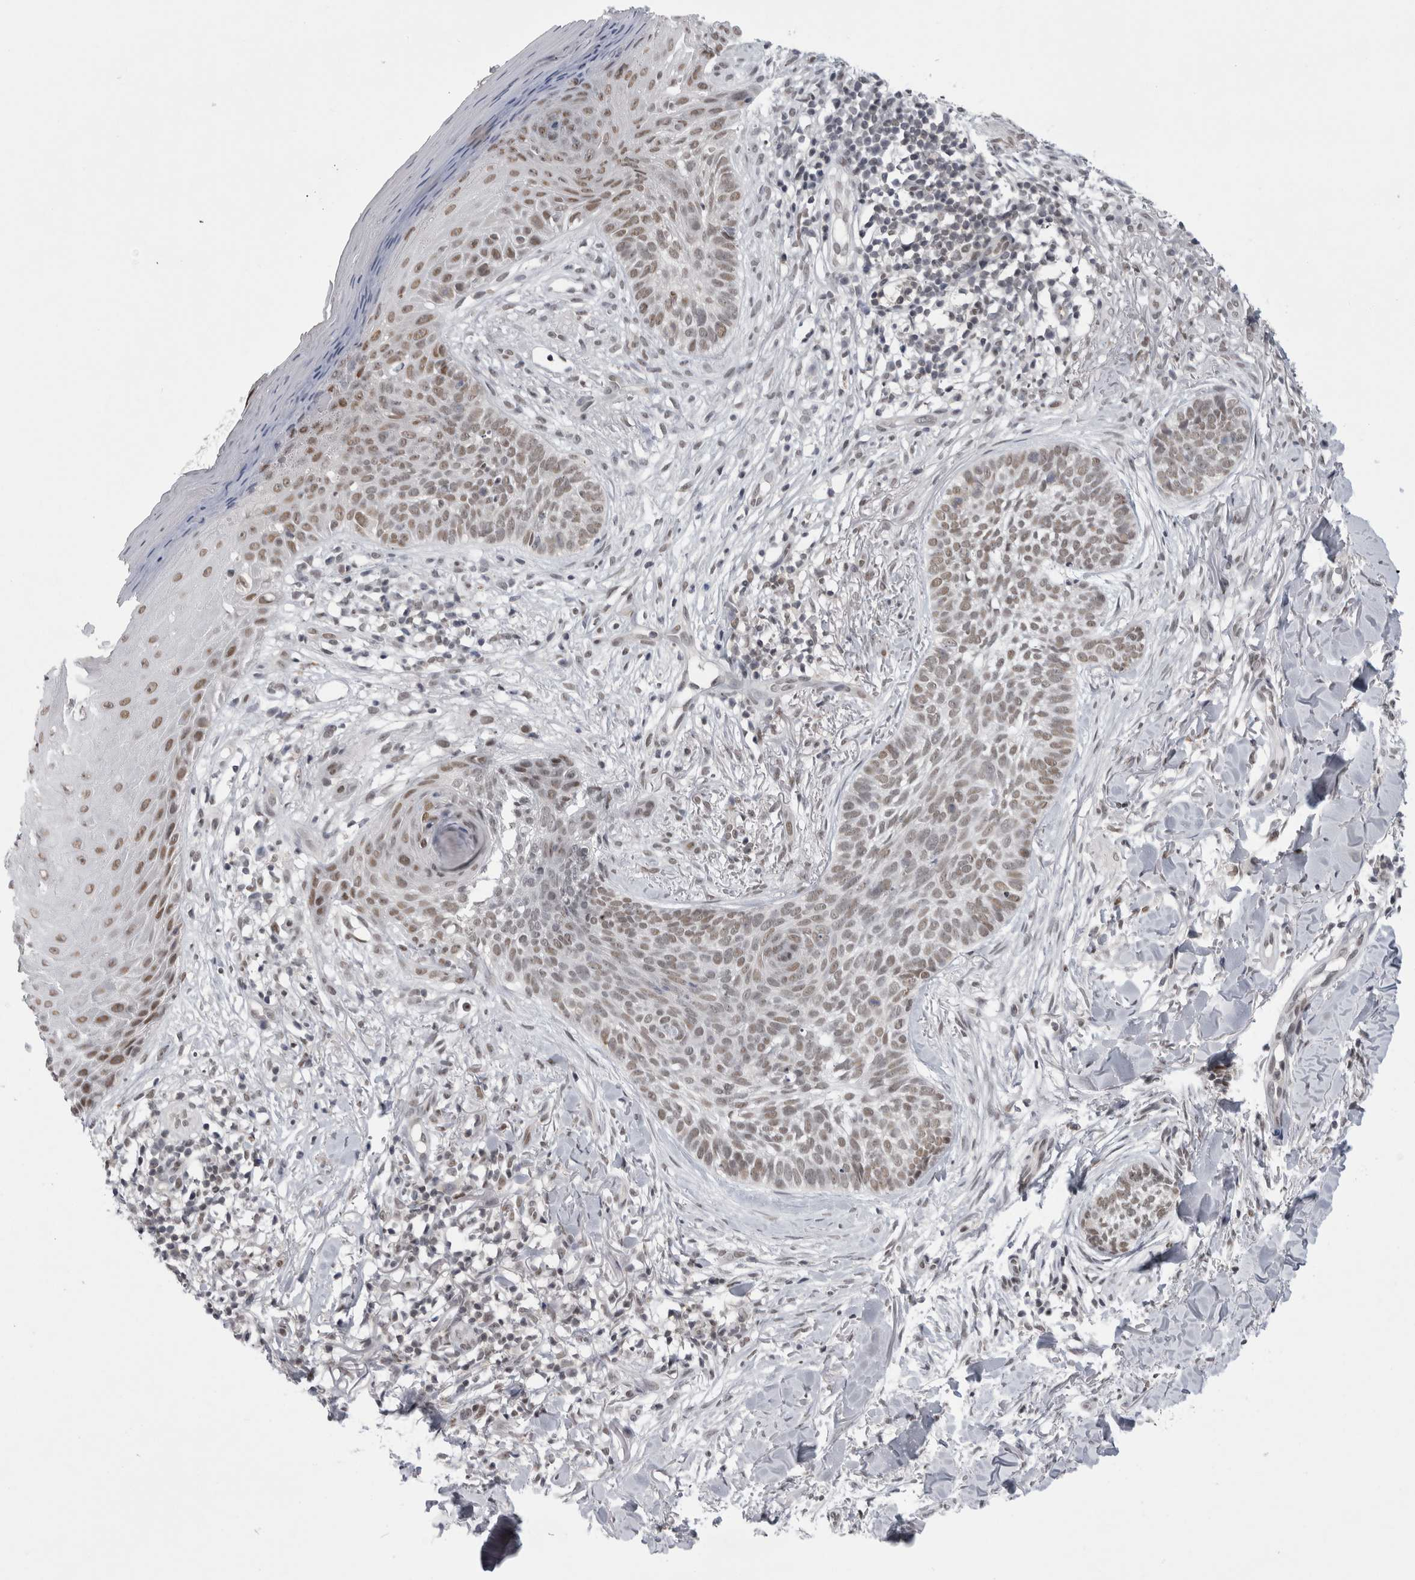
{"staining": {"intensity": "weak", "quantity": ">75%", "location": "nuclear"}, "tissue": "skin cancer", "cell_type": "Tumor cells", "image_type": "cancer", "snomed": [{"axis": "morphology", "description": "Normal tissue, NOS"}, {"axis": "morphology", "description": "Basal cell carcinoma"}, {"axis": "topography", "description": "Skin"}], "caption": "Immunohistochemical staining of human skin cancer demonstrates low levels of weak nuclear expression in approximately >75% of tumor cells. Using DAB (3,3'-diaminobenzidine) (brown) and hematoxylin (blue) stains, captured at high magnification using brightfield microscopy.", "gene": "PSMB2", "patient": {"sex": "male", "age": 67}}